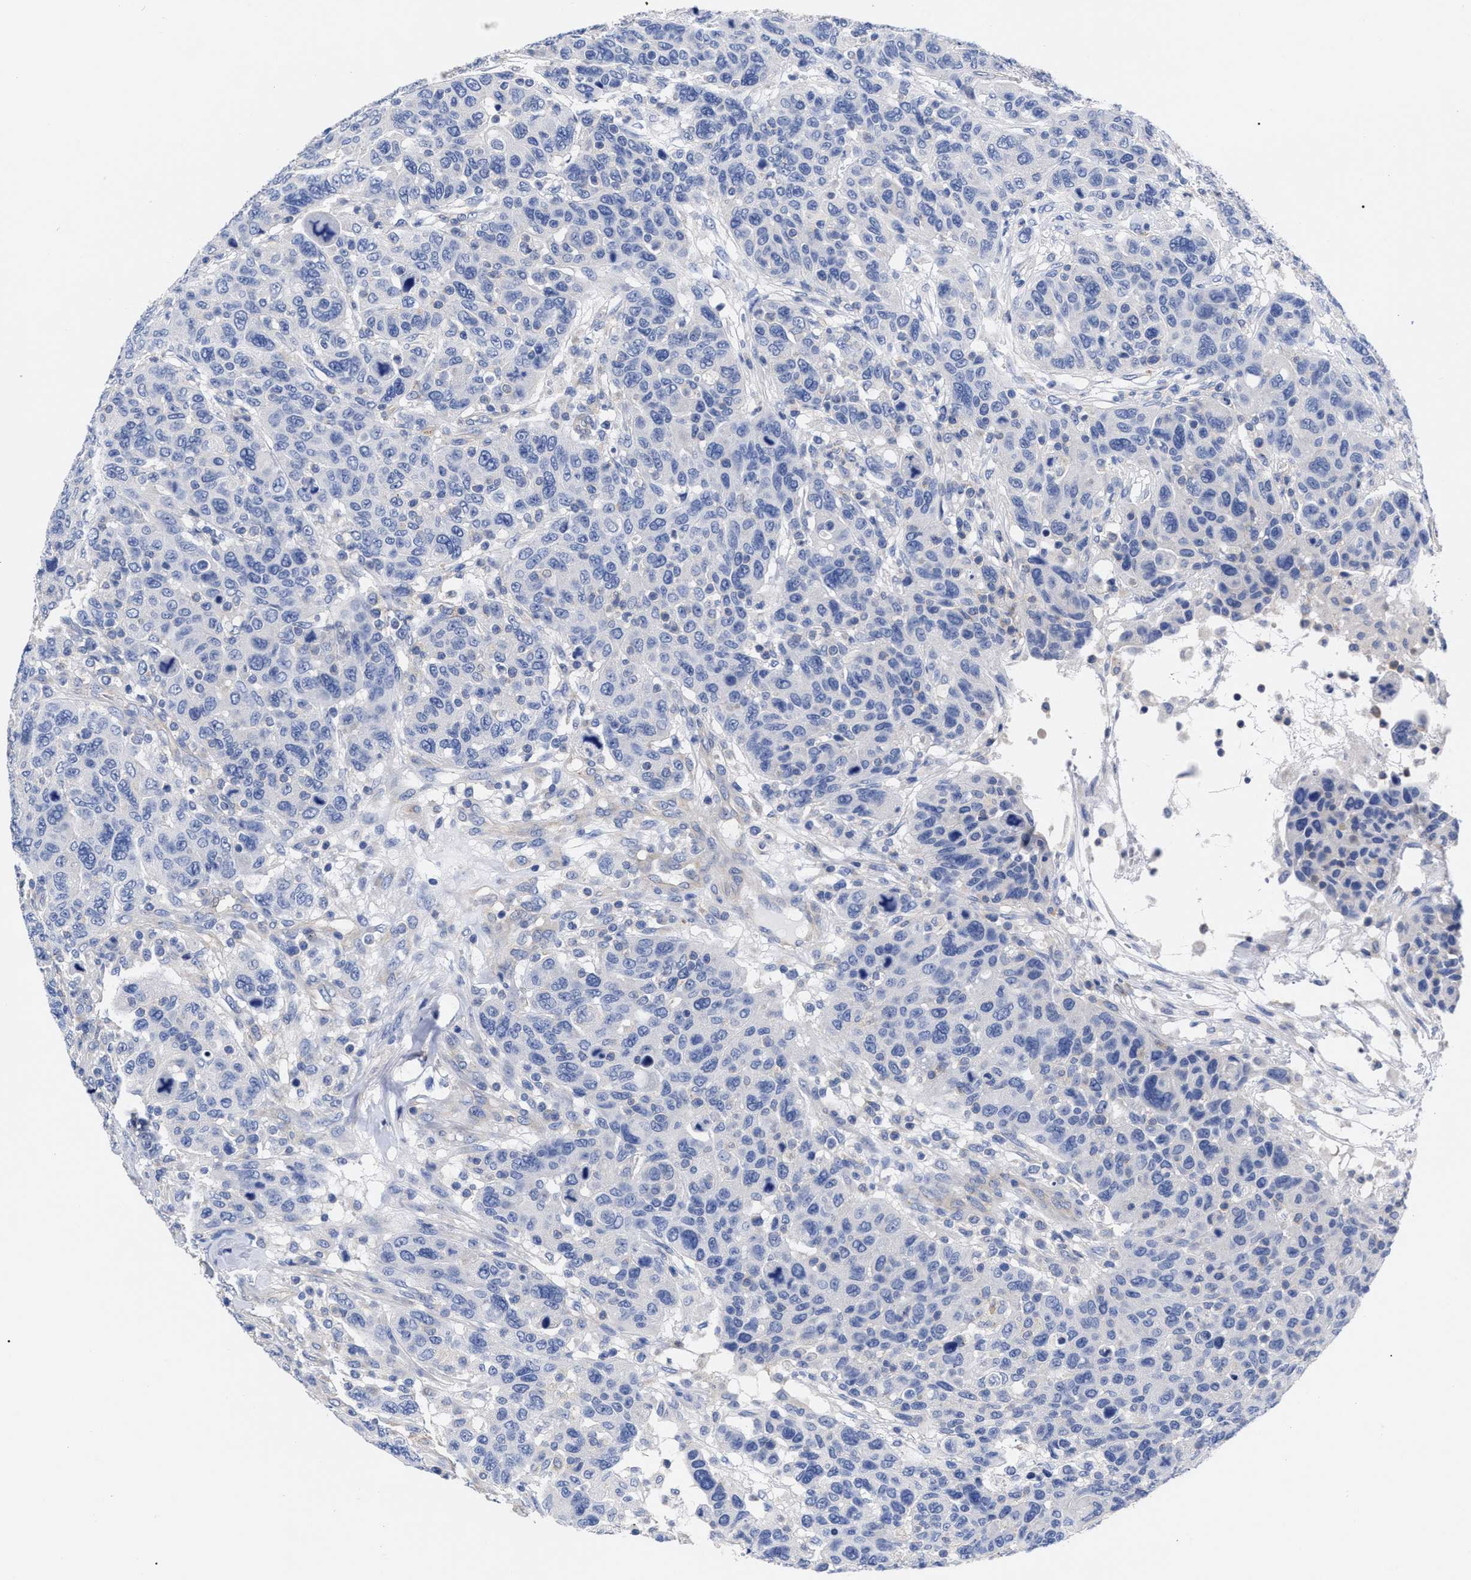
{"staining": {"intensity": "negative", "quantity": "none", "location": "none"}, "tissue": "breast cancer", "cell_type": "Tumor cells", "image_type": "cancer", "snomed": [{"axis": "morphology", "description": "Duct carcinoma"}, {"axis": "topography", "description": "Breast"}], "caption": "An image of human intraductal carcinoma (breast) is negative for staining in tumor cells.", "gene": "IRAG2", "patient": {"sex": "female", "age": 37}}